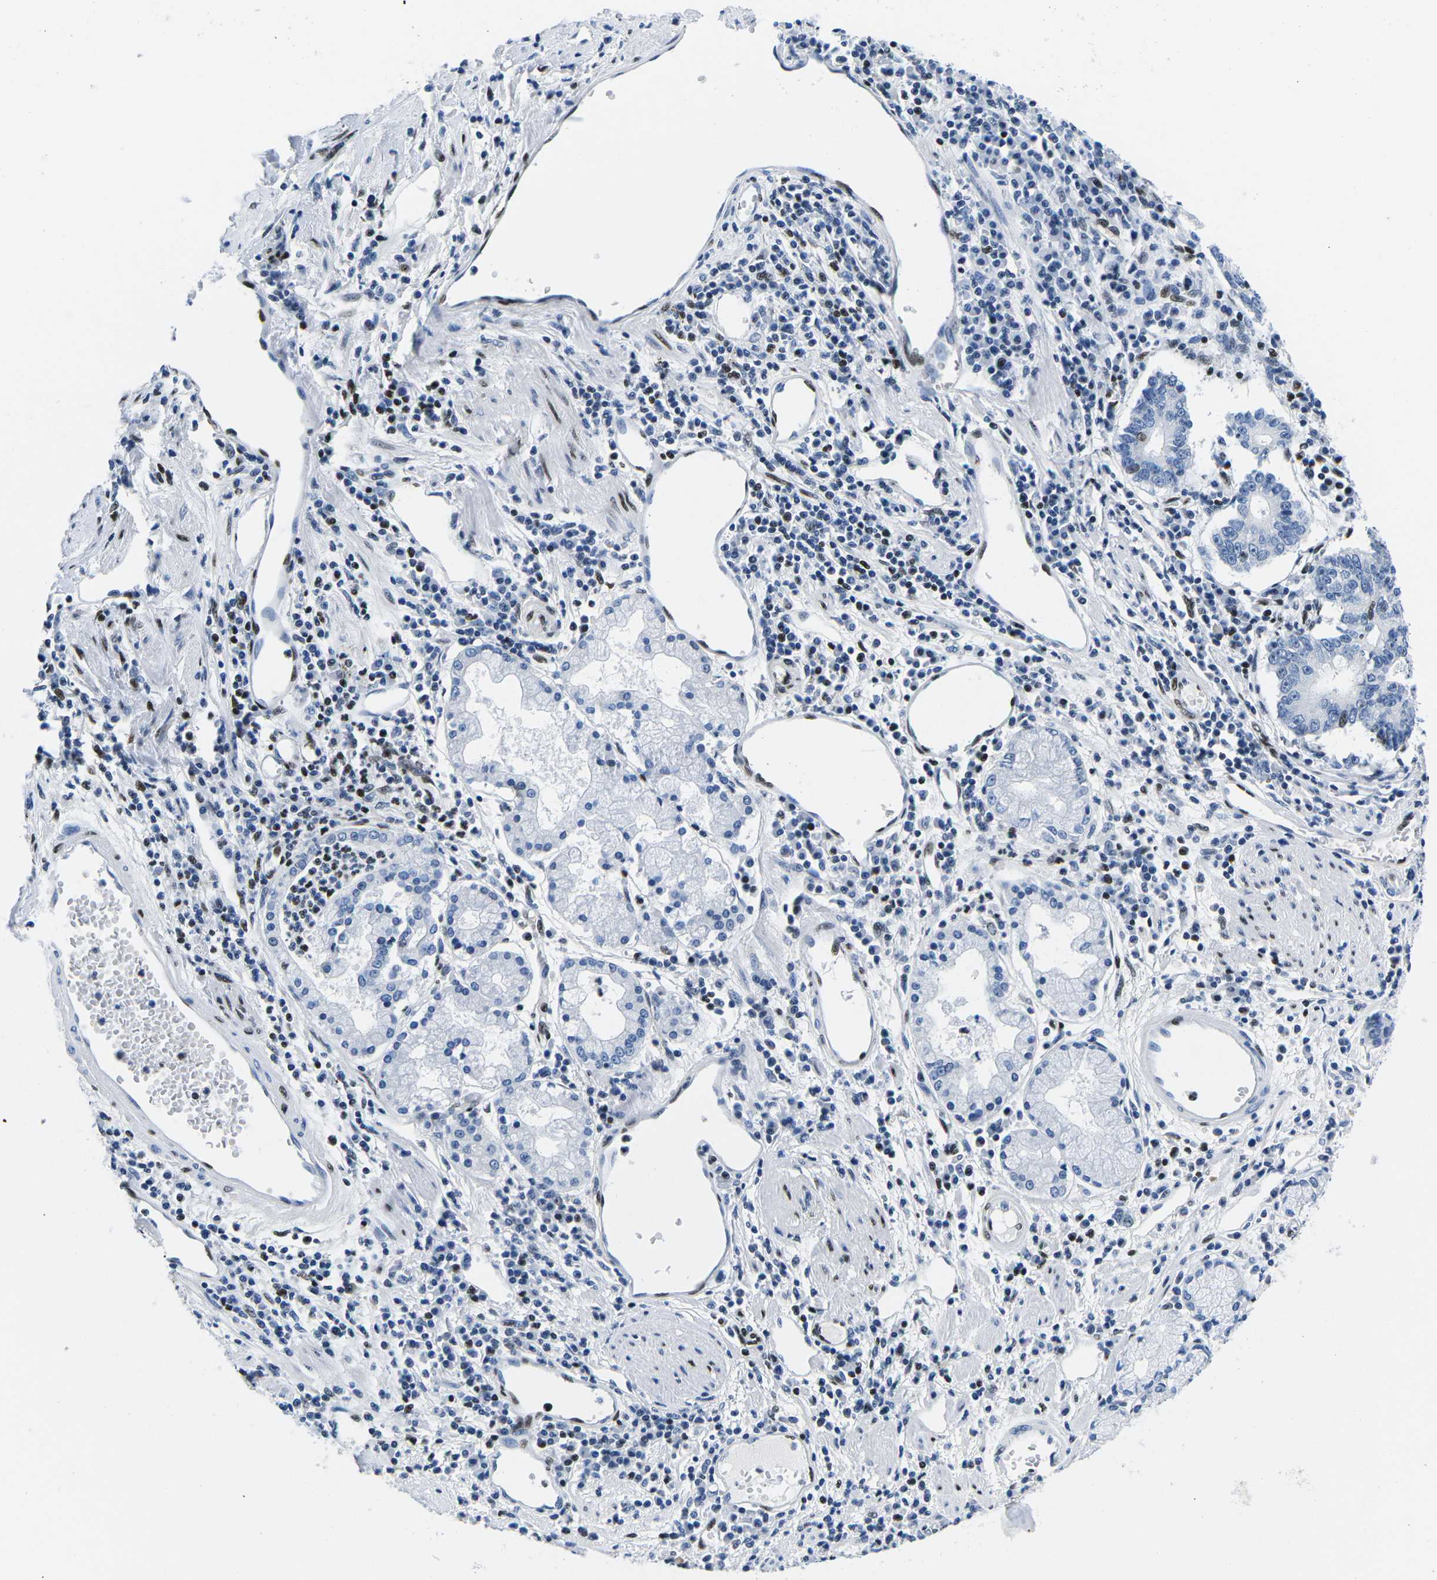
{"staining": {"intensity": "moderate", "quantity": "<25%", "location": "nuclear"}, "tissue": "stomach cancer", "cell_type": "Tumor cells", "image_type": "cancer", "snomed": [{"axis": "morphology", "description": "Adenocarcinoma, NOS"}, {"axis": "topography", "description": "Stomach"}], "caption": "Protein analysis of adenocarcinoma (stomach) tissue shows moderate nuclear expression in about <25% of tumor cells.", "gene": "ATF1", "patient": {"sex": "male", "age": 59}}